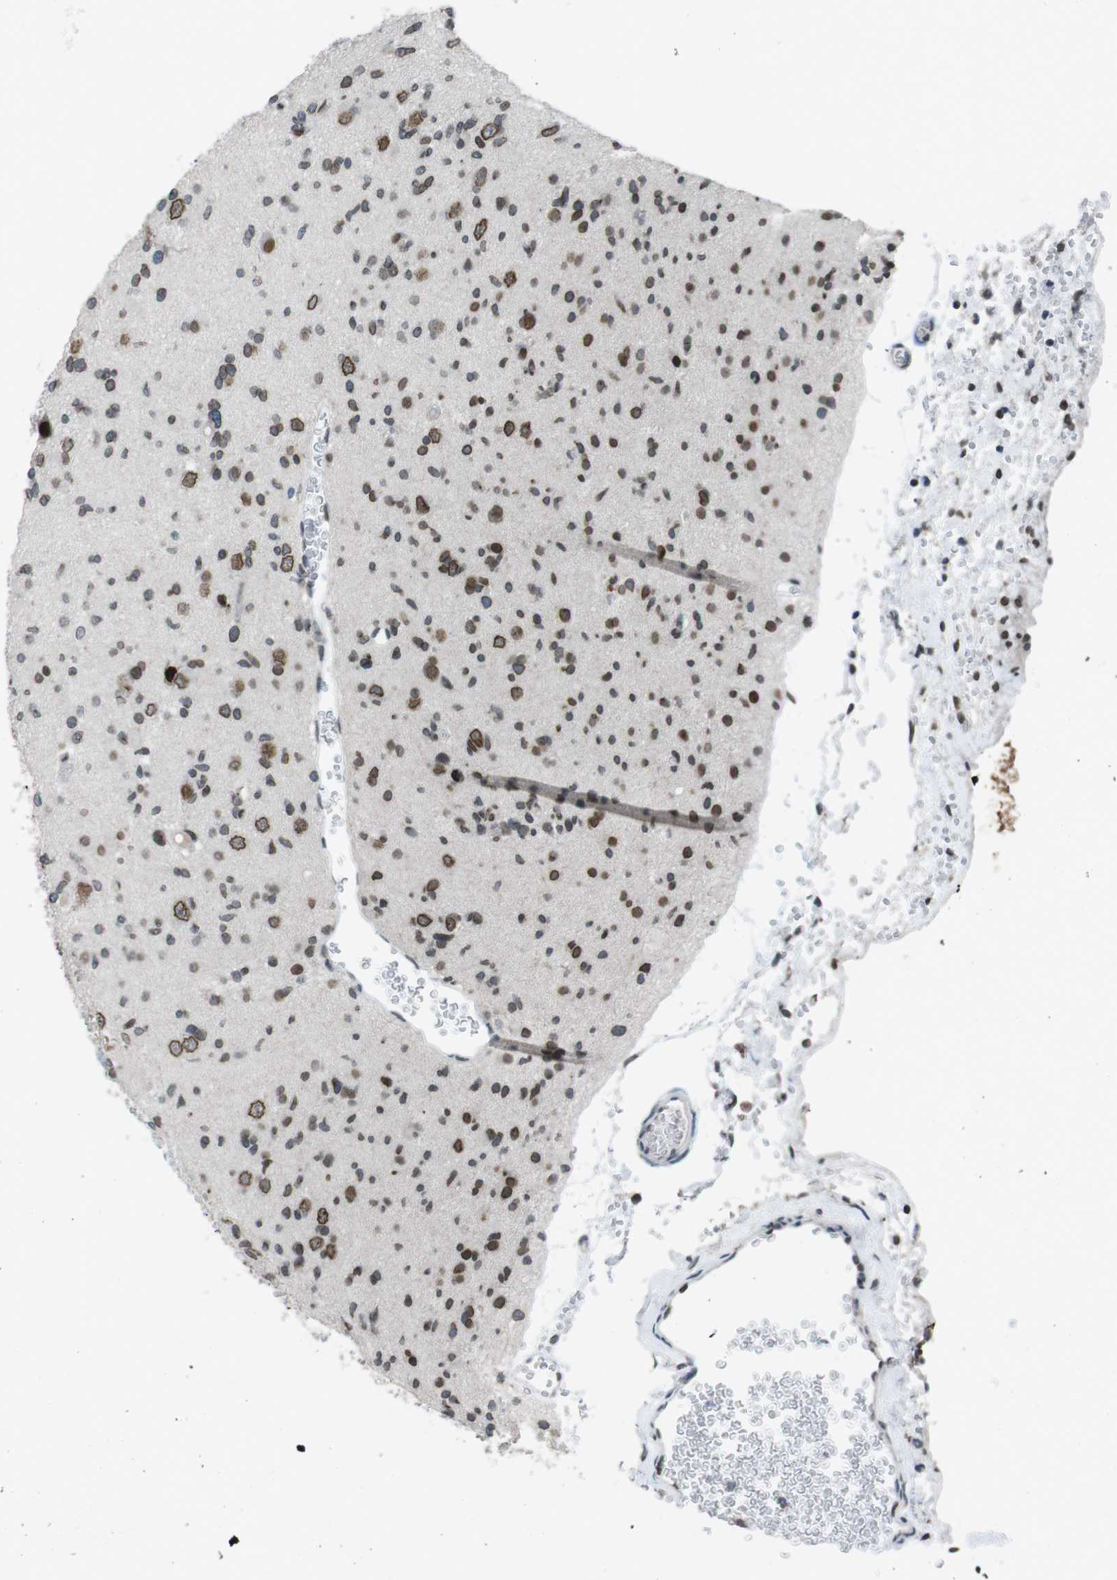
{"staining": {"intensity": "strong", "quantity": "25%-75%", "location": "cytoplasmic/membranous,nuclear"}, "tissue": "glioma", "cell_type": "Tumor cells", "image_type": "cancer", "snomed": [{"axis": "morphology", "description": "Glioma, malignant, Low grade"}, {"axis": "topography", "description": "Brain"}], "caption": "DAB immunohistochemical staining of low-grade glioma (malignant) reveals strong cytoplasmic/membranous and nuclear protein positivity in about 25%-75% of tumor cells.", "gene": "MAD1L1", "patient": {"sex": "female", "age": 22}}